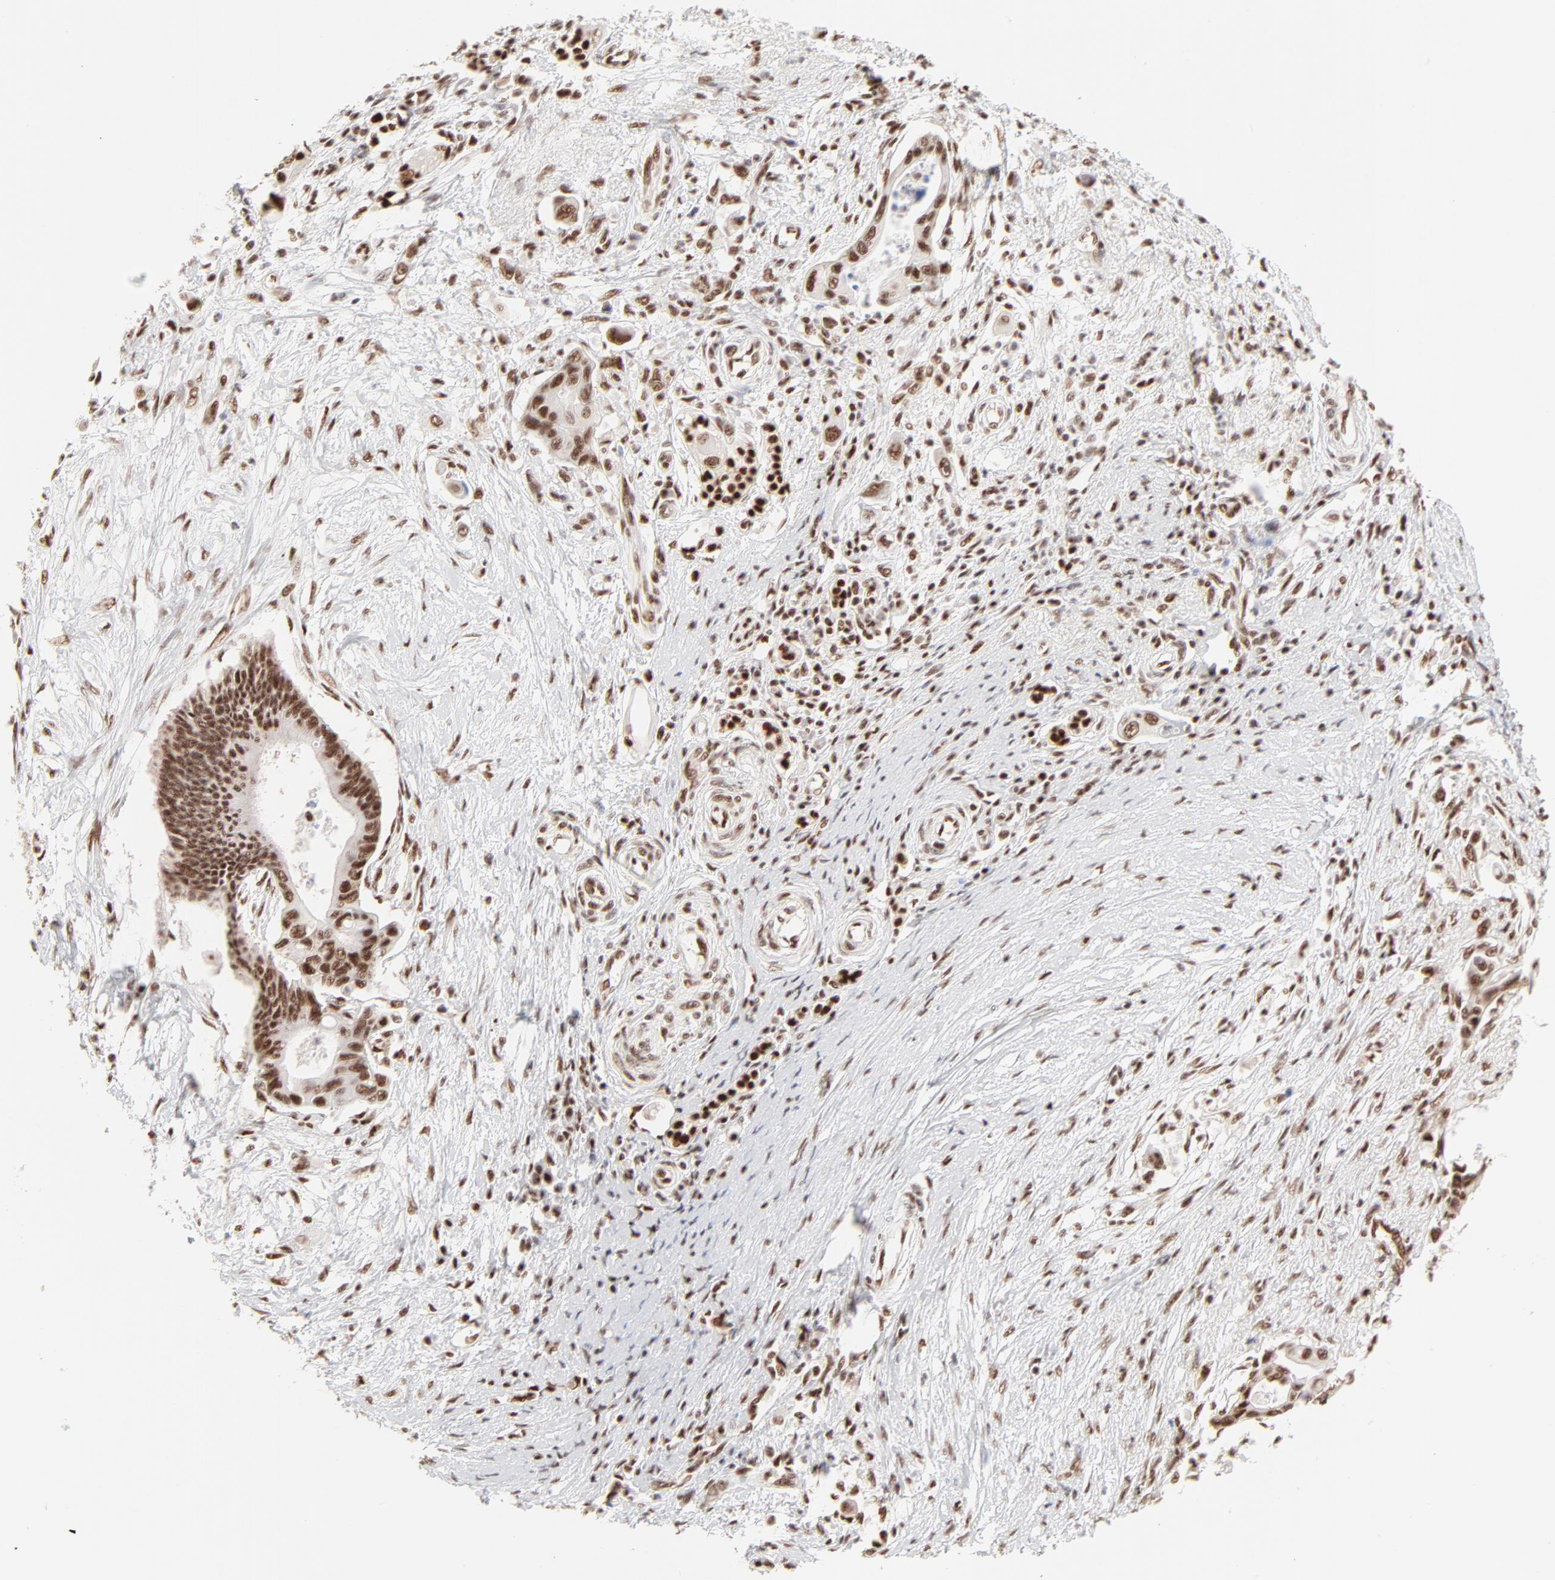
{"staining": {"intensity": "moderate", "quantity": ">75%", "location": "nuclear"}, "tissue": "pancreatic cancer", "cell_type": "Tumor cells", "image_type": "cancer", "snomed": [{"axis": "morphology", "description": "Adenocarcinoma, NOS"}, {"axis": "topography", "description": "Pancreas"}], "caption": "Immunohistochemical staining of adenocarcinoma (pancreatic) exhibits medium levels of moderate nuclear protein staining in approximately >75% of tumor cells. The protein of interest is shown in brown color, while the nuclei are stained blue.", "gene": "TARDBP", "patient": {"sex": "female", "age": 70}}